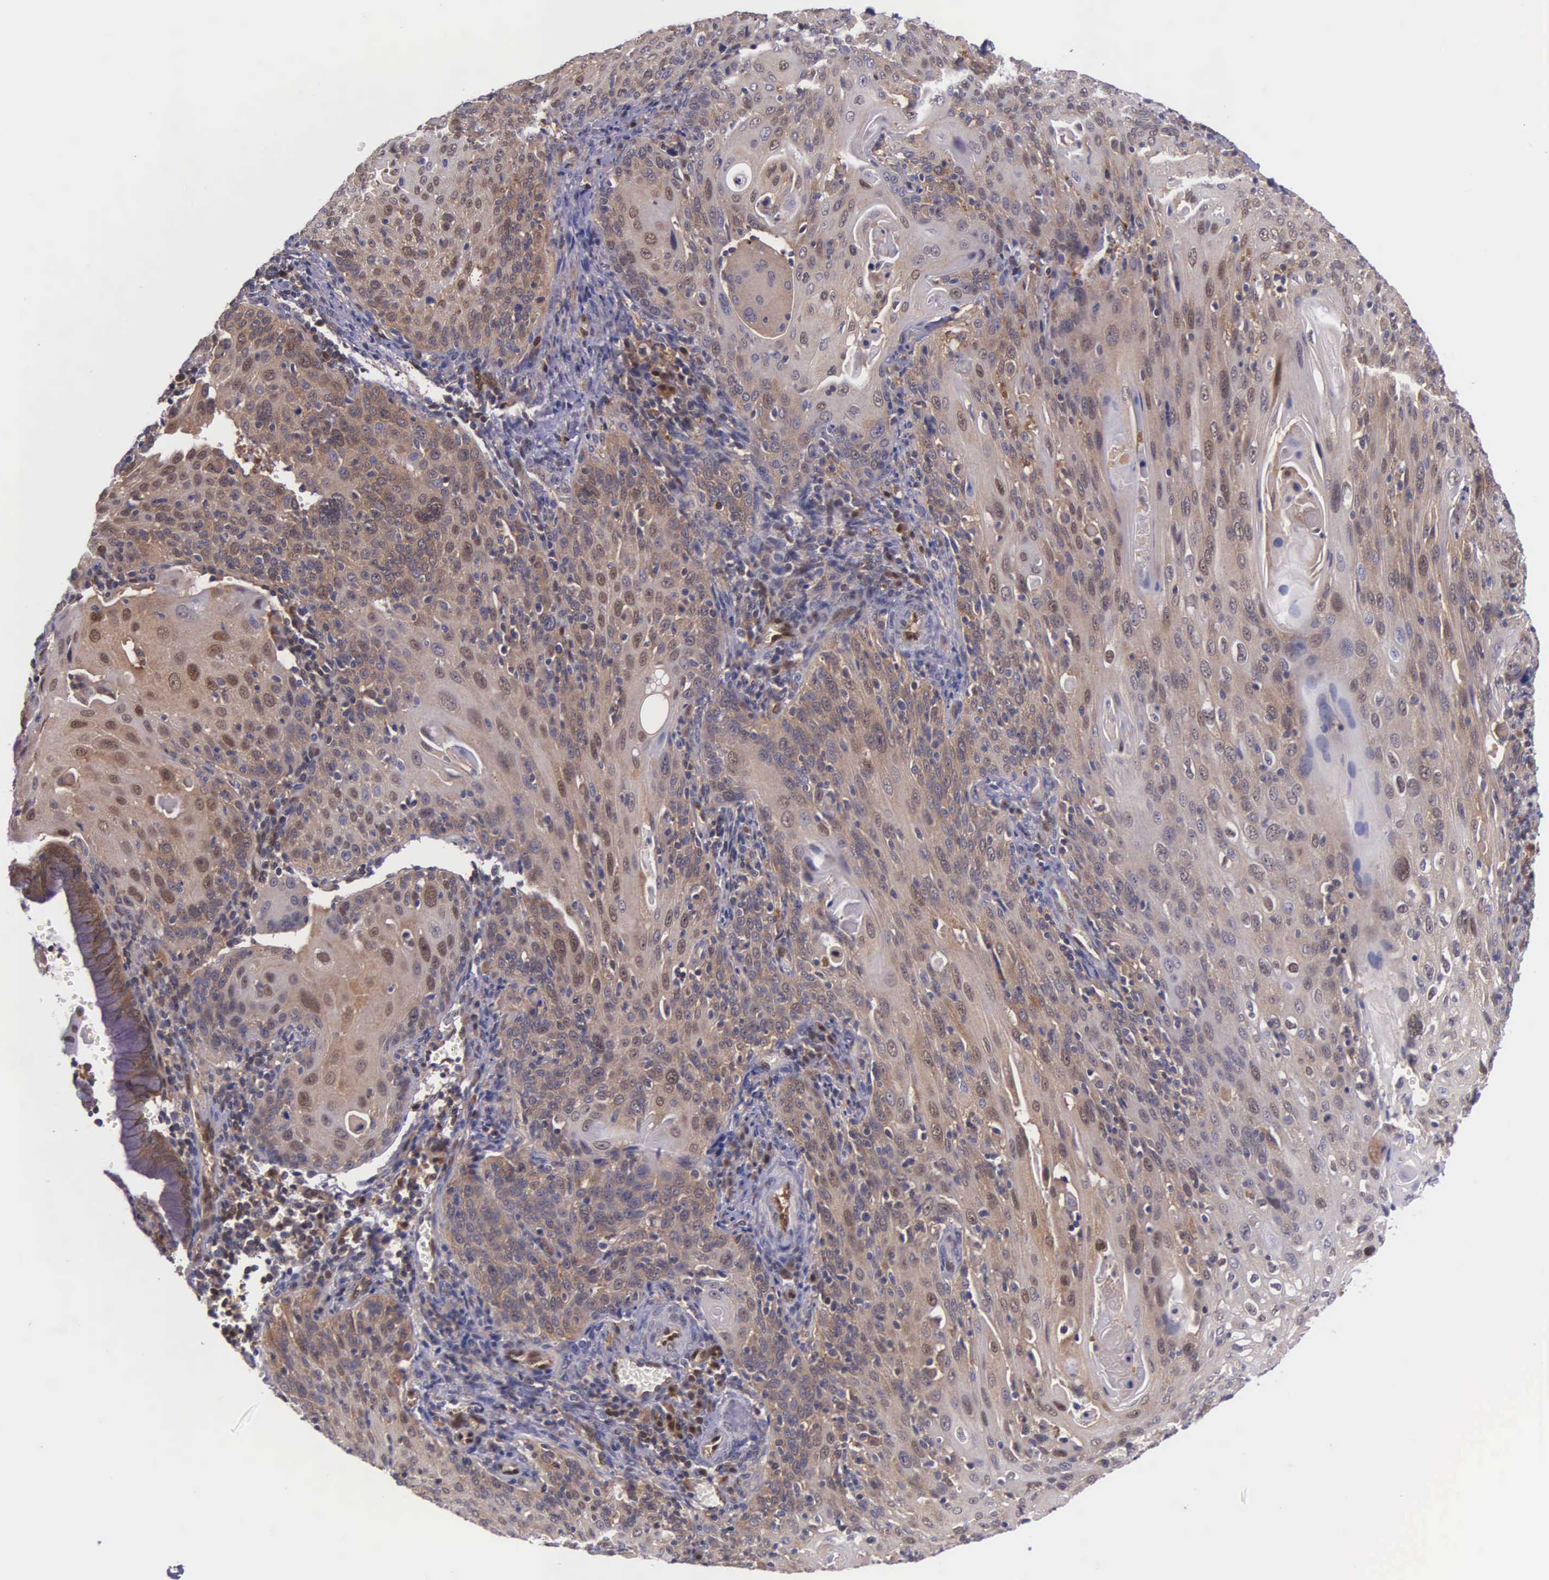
{"staining": {"intensity": "moderate", "quantity": ">75%", "location": "cytoplasmic/membranous"}, "tissue": "cervical cancer", "cell_type": "Tumor cells", "image_type": "cancer", "snomed": [{"axis": "morphology", "description": "Squamous cell carcinoma, NOS"}, {"axis": "topography", "description": "Cervix"}], "caption": "Protein expression analysis of cervical cancer reveals moderate cytoplasmic/membranous expression in approximately >75% of tumor cells. (DAB IHC with brightfield microscopy, high magnification).", "gene": "GMPR2", "patient": {"sex": "female", "age": 54}}